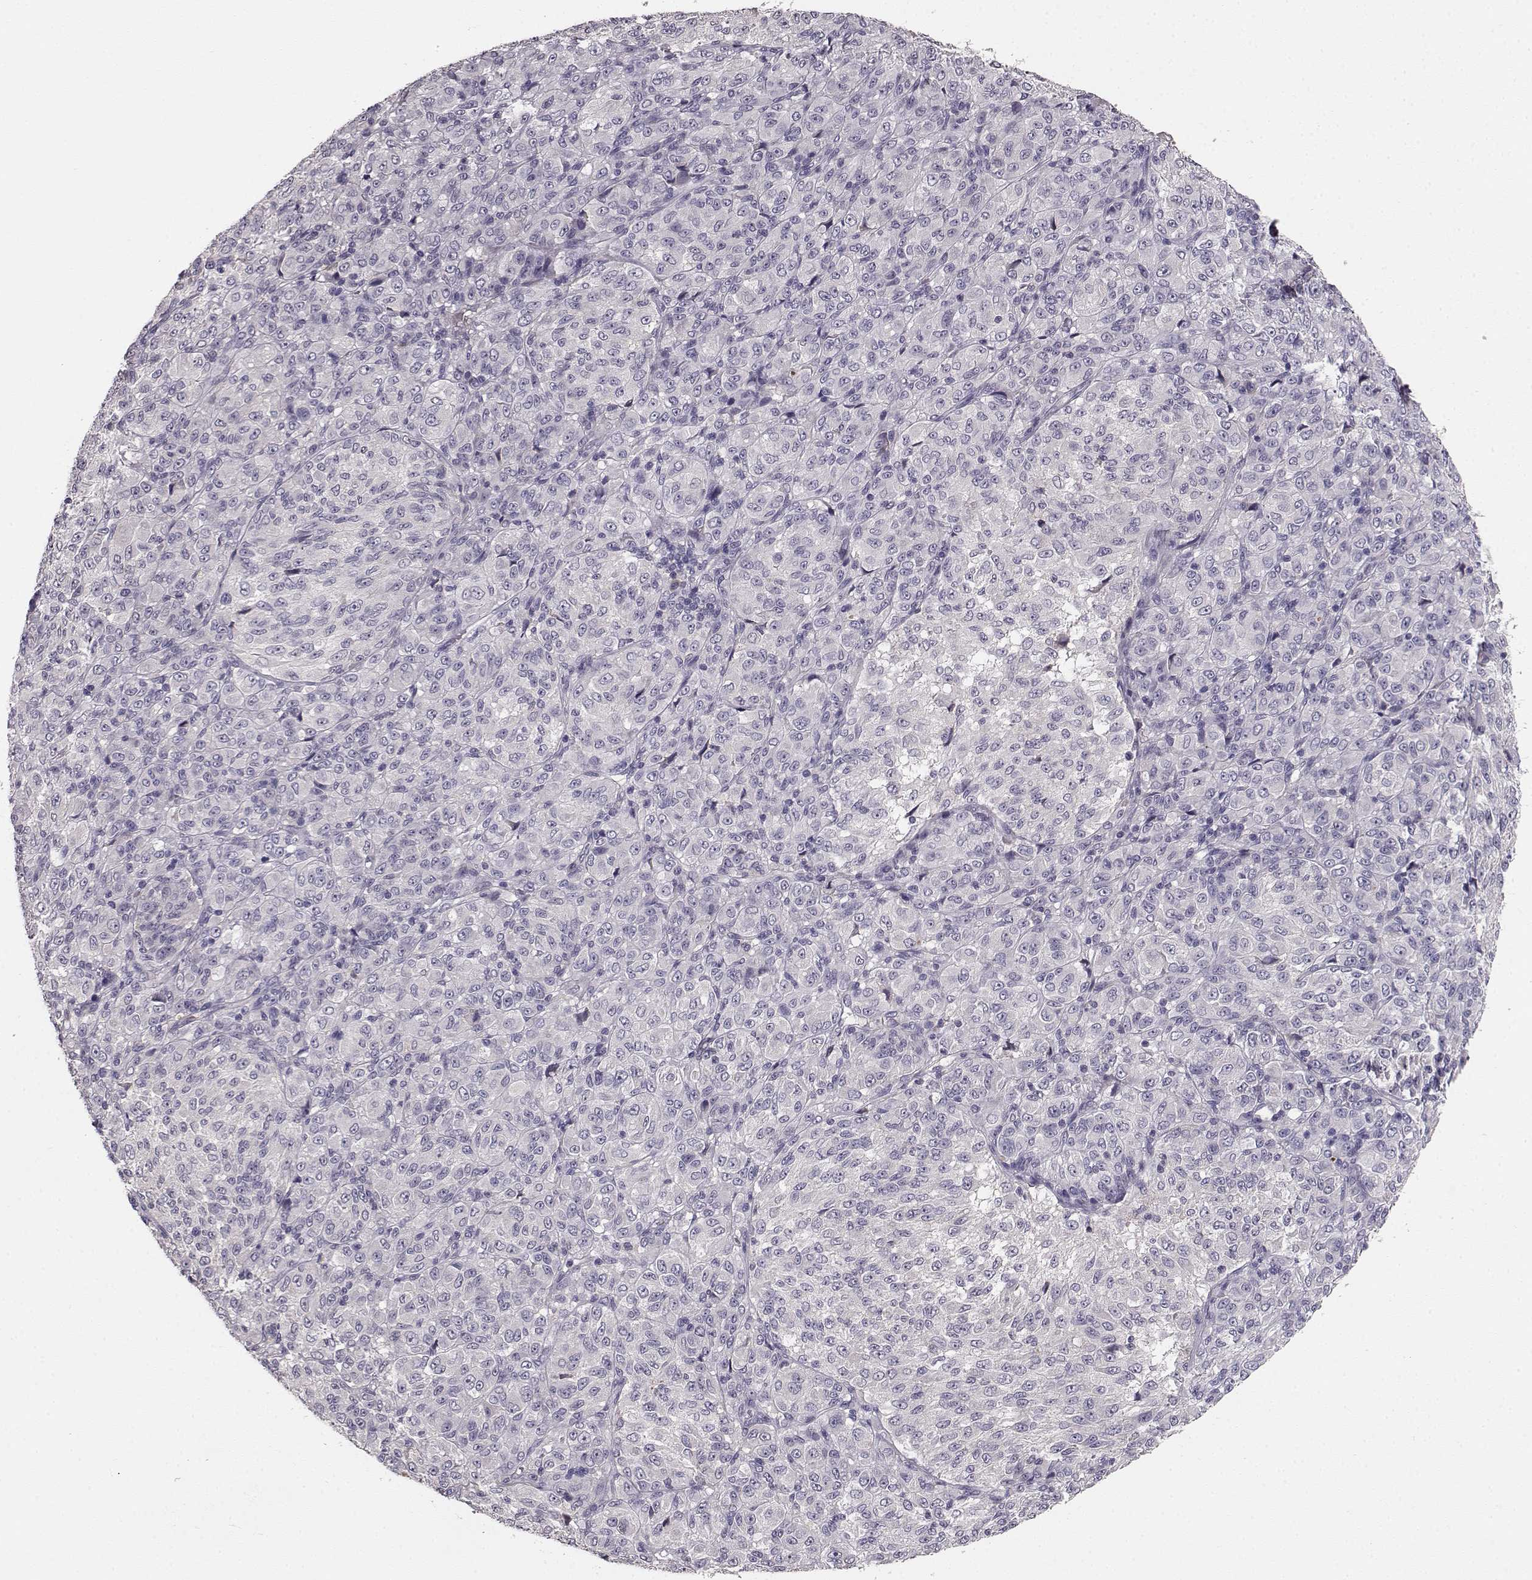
{"staining": {"intensity": "negative", "quantity": "none", "location": "none"}, "tissue": "melanoma", "cell_type": "Tumor cells", "image_type": "cancer", "snomed": [{"axis": "morphology", "description": "Malignant melanoma, Metastatic site"}, {"axis": "topography", "description": "Brain"}], "caption": "This image is of malignant melanoma (metastatic site) stained with immunohistochemistry to label a protein in brown with the nuclei are counter-stained blue. There is no expression in tumor cells.", "gene": "YJEFN3", "patient": {"sex": "female", "age": 56}}